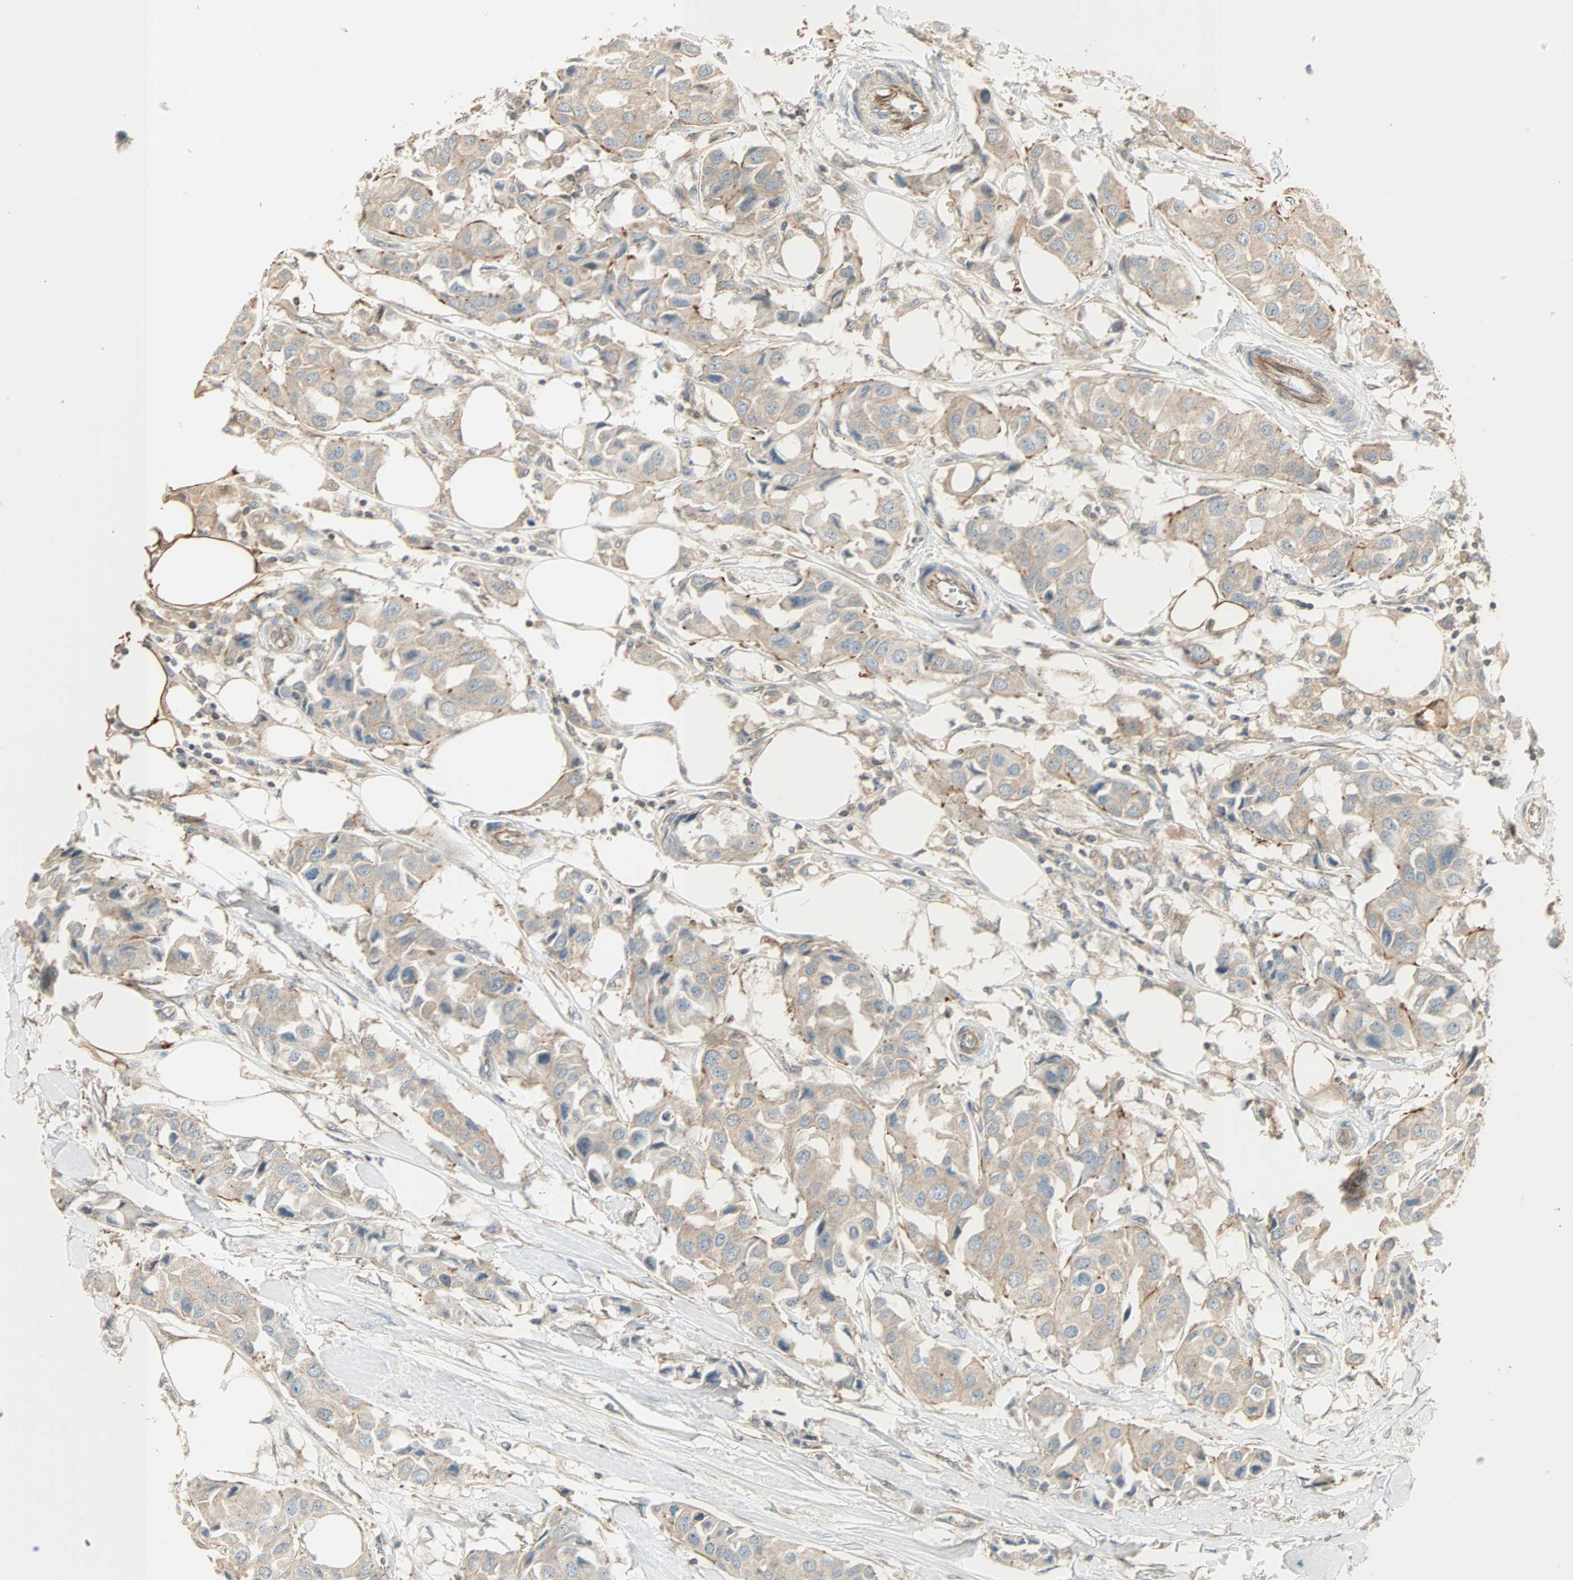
{"staining": {"intensity": "weak", "quantity": ">75%", "location": "cytoplasmic/membranous"}, "tissue": "breast cancer", "cell_type": "Tumor cells", "image_type": "cancer", "snomed": [{"axis": "morphology", "description": "Duct carcinoma"}, {"axis": "topography", "description": "Breast"}], "caption": "Tumor cells reveal low levels of weak cytoplasmic/membranous positivity in approximately >75% of cells in human breast invasive ductal carcinoma.", "gene": "MAP3K21", "patient": {"sex": "female", "age": 80}}